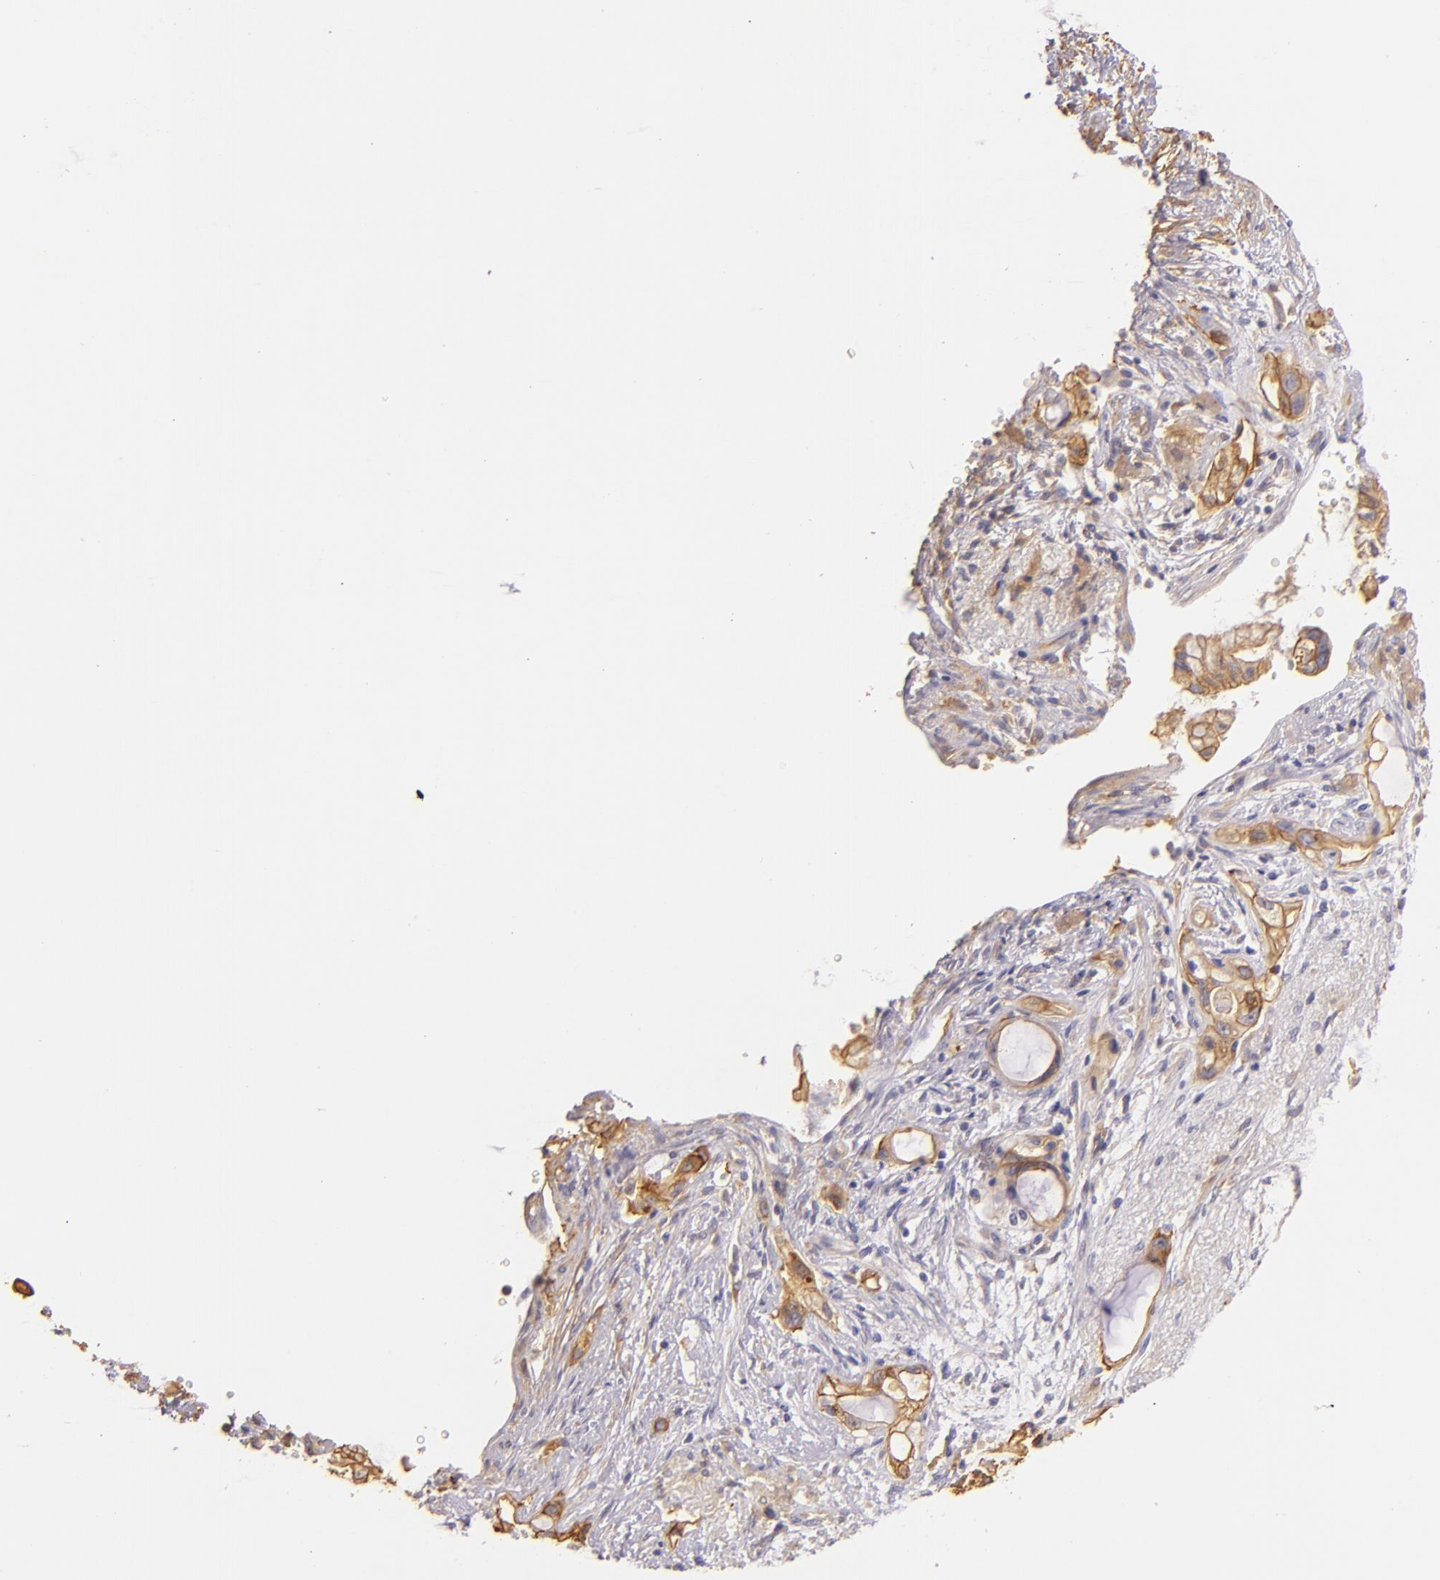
{"staining": {"intensity": "moderate", "quantity": "25%-75%", "location": "cytoplasmic/membranous"}, "tissue": "pancreatic cancer", "cell_type": "Tumor cells", "image_type": "cancer", "snomed": [{"axis": "morphology", "description": "Adenocarcinoma, NOS"}, {"axis": "topography", "description": "Pancreas"}], "caption": "Pancreatic cancer (adenocarcinoma) stained with immunohistochemistry (IHC) demonstrates moderate cytoplasmic/membranous expression in approximately 25%-75% of tumor cells. (DAB IHC with brightfield microscopy, high magnification).", "gene": "CTSF", "patient": {"sex": "female", "age": 70}}